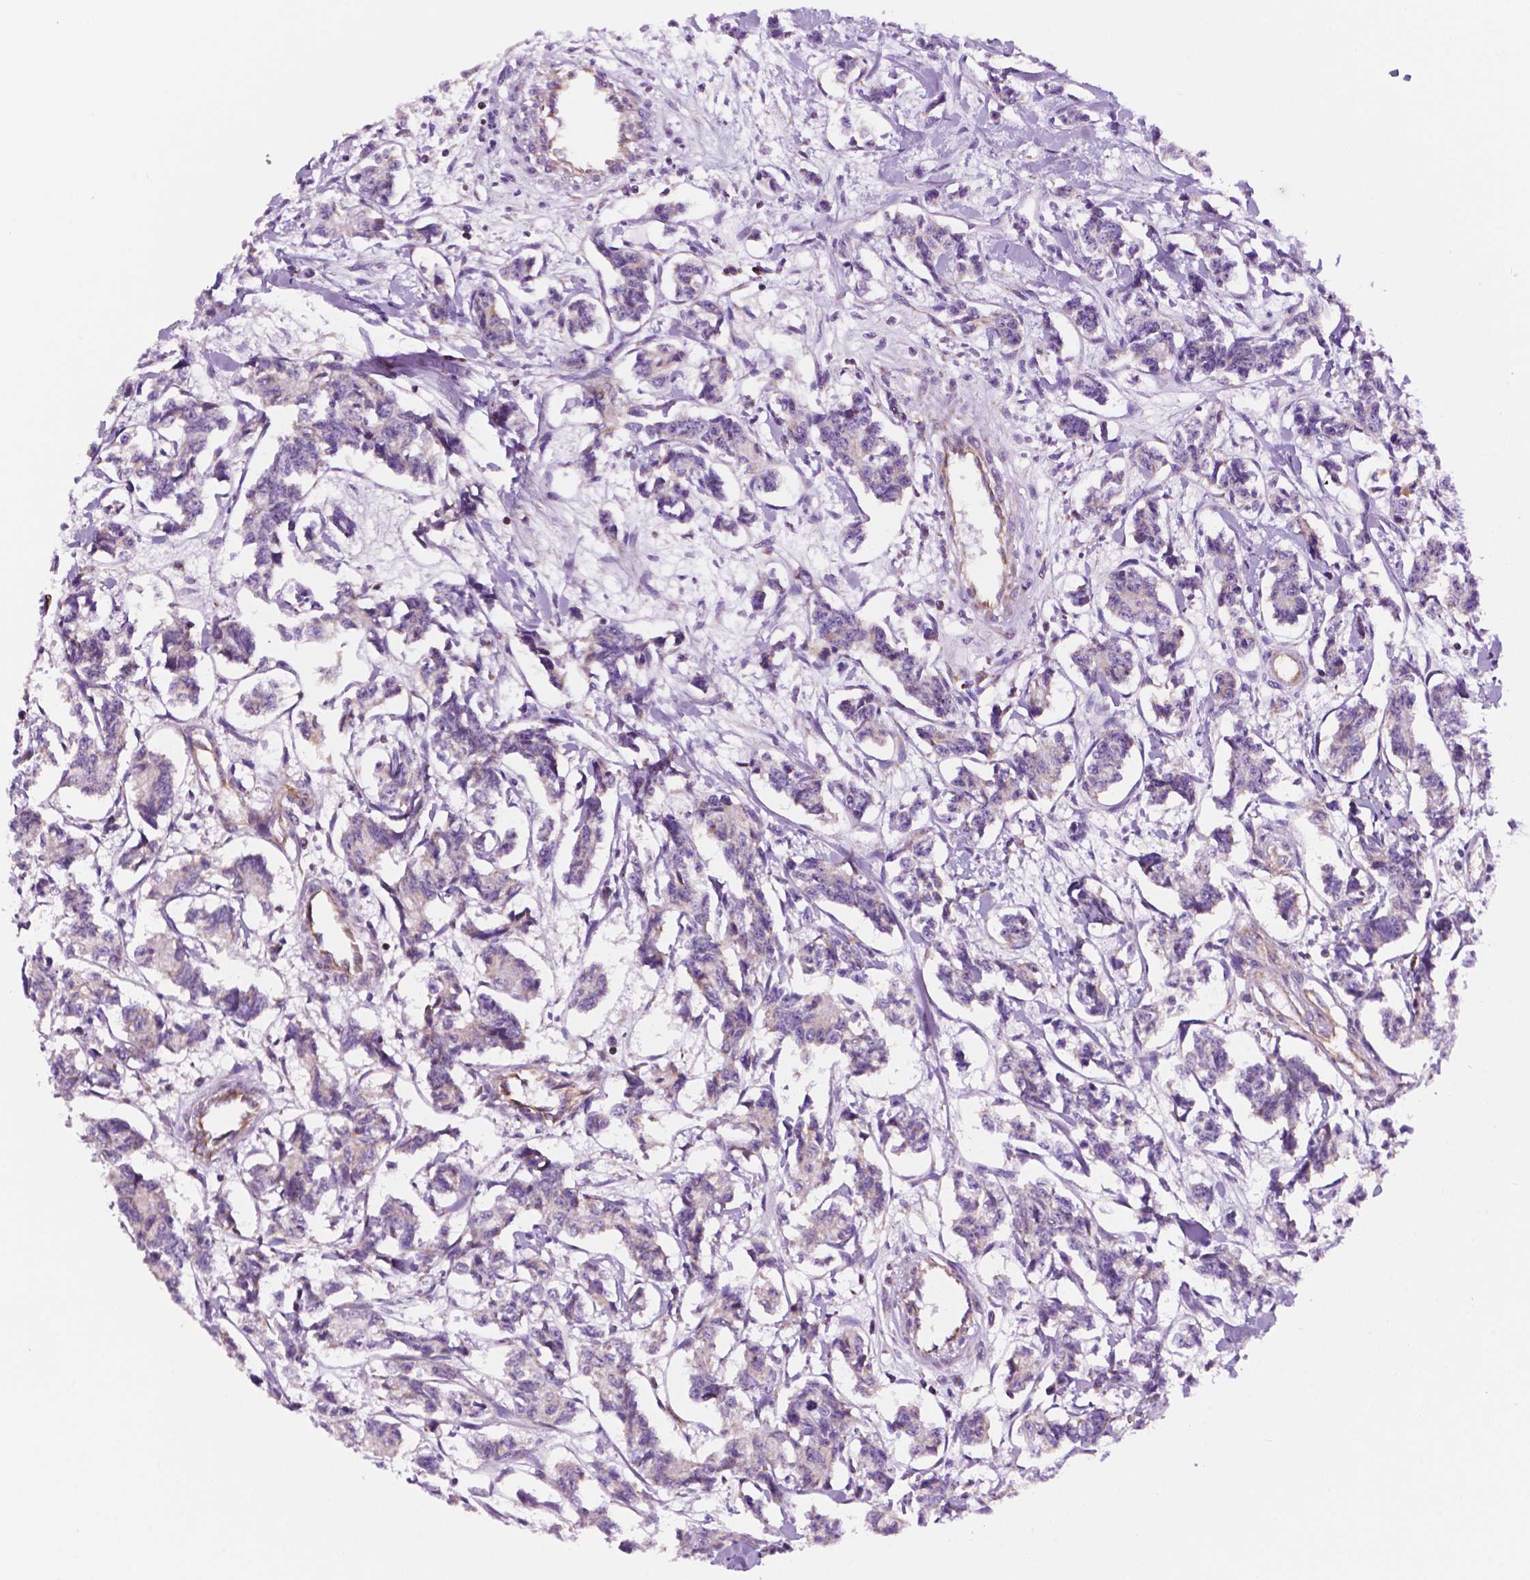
{"staining": {"intensity": "weak", "quantity": "<25%", "location": "cytoplasmic/membranous"}, "tissue": "carcinoid", "cell_type": "Tumor cells", "image_type": "cancer", "snomed": [{"axis": "morphology", "description": "Carcinoid, malignant, NOS"}, {"axis": "topography", "description": "Kidney"}], "caption": "This is an immunohistochemistry histopathology image of human carcinoid. There is no expression in tumor cells.", "gene": "GEMIN4", "patient": {"sex": "female", "age": 41}}